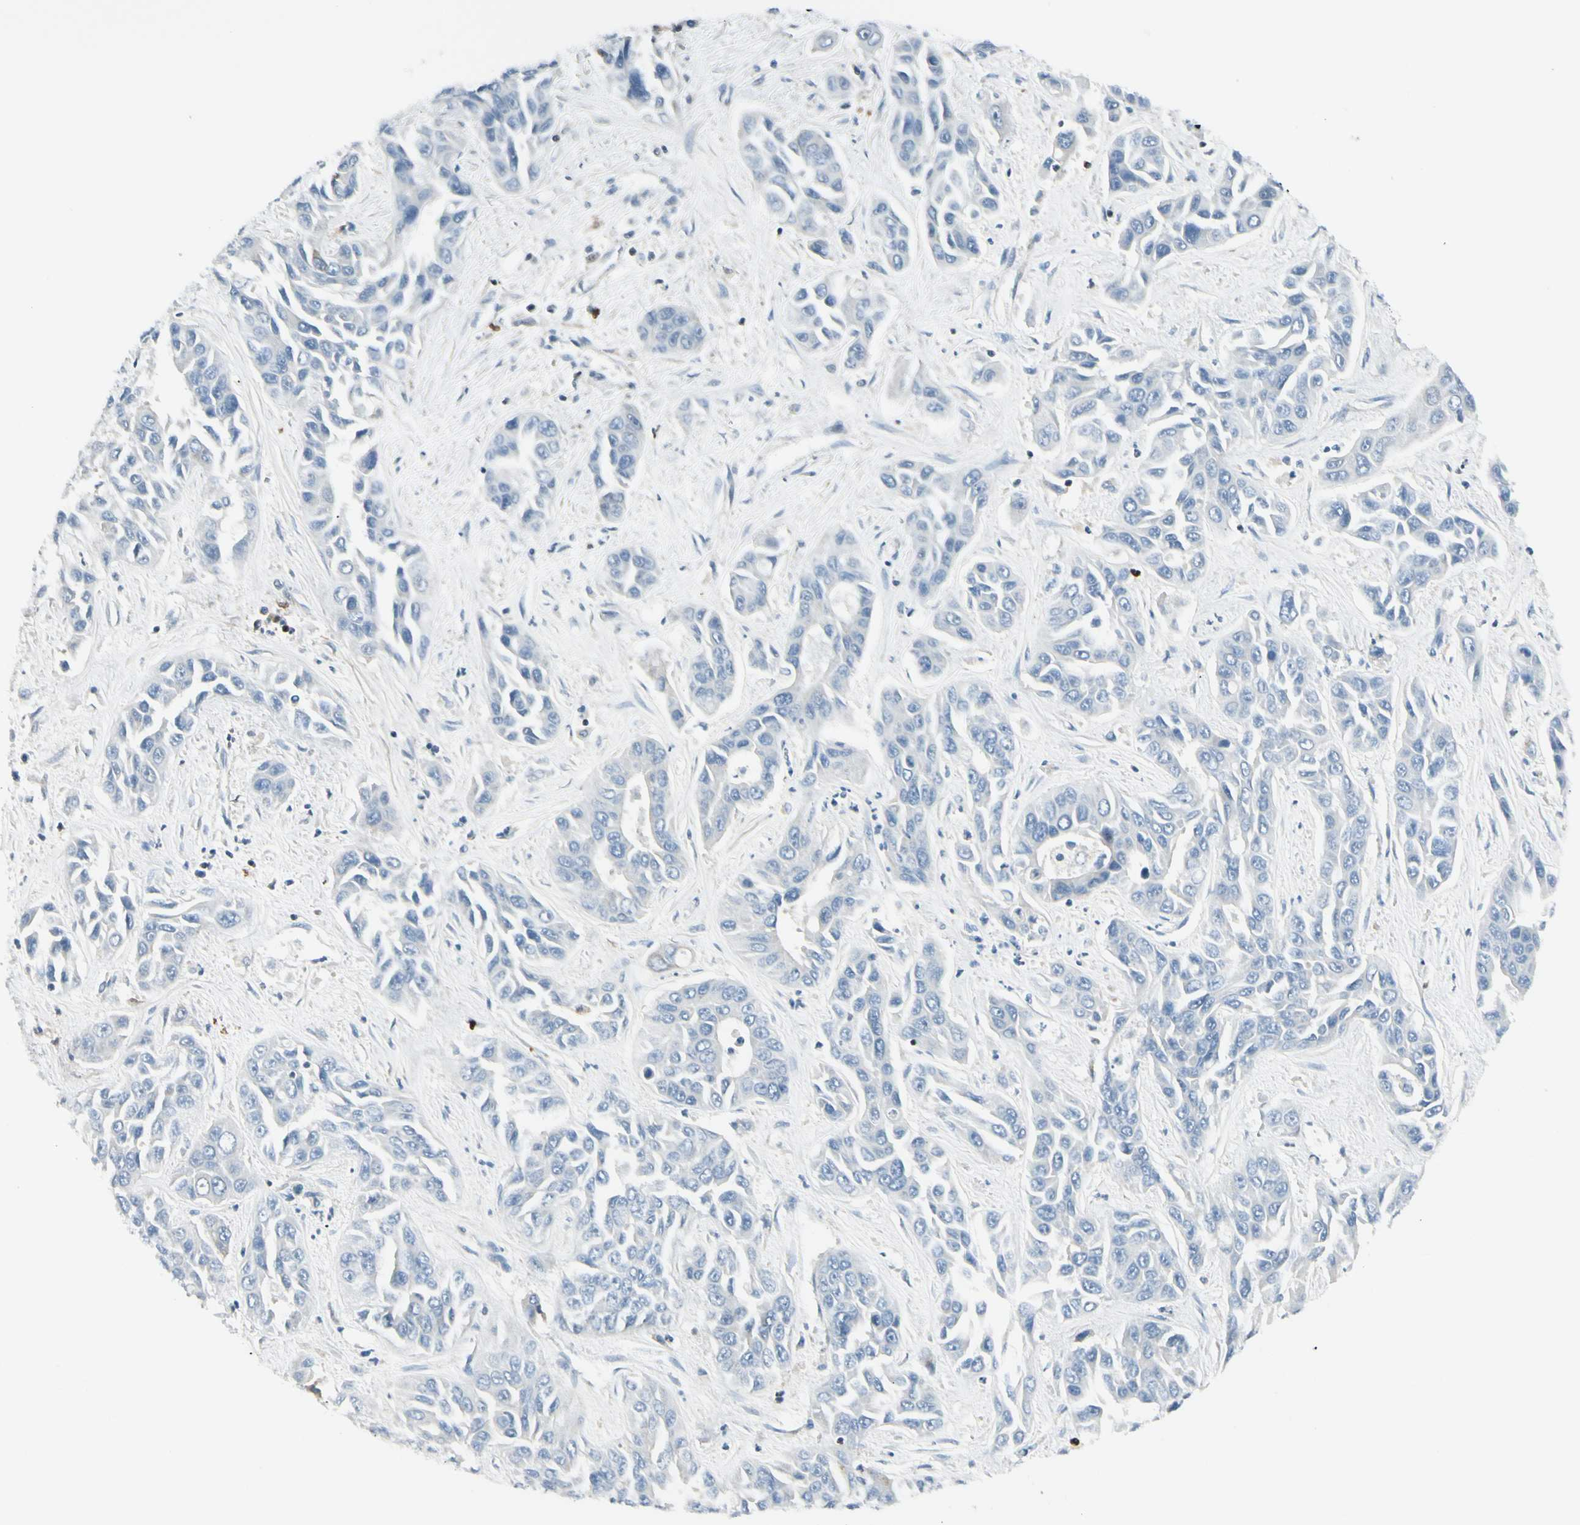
{"staining": {"intensity": "negative", "quantity": "none", "location": "none"}, "tissue": "liver cancer", "cell_type": "Tumor cells", "image_type": "cancer", "snomed": [{"axis": "morphology", "description": "Cholangiocarcinoma"}, {"axis": "topography", "description": "Liver"}], "caption": "DAB immunohistochemical staining of liver cancer exhibits no significant expression in tumor cells.", "gene": "TRAF1", "patient": {"sex": "female", "age": 52}}